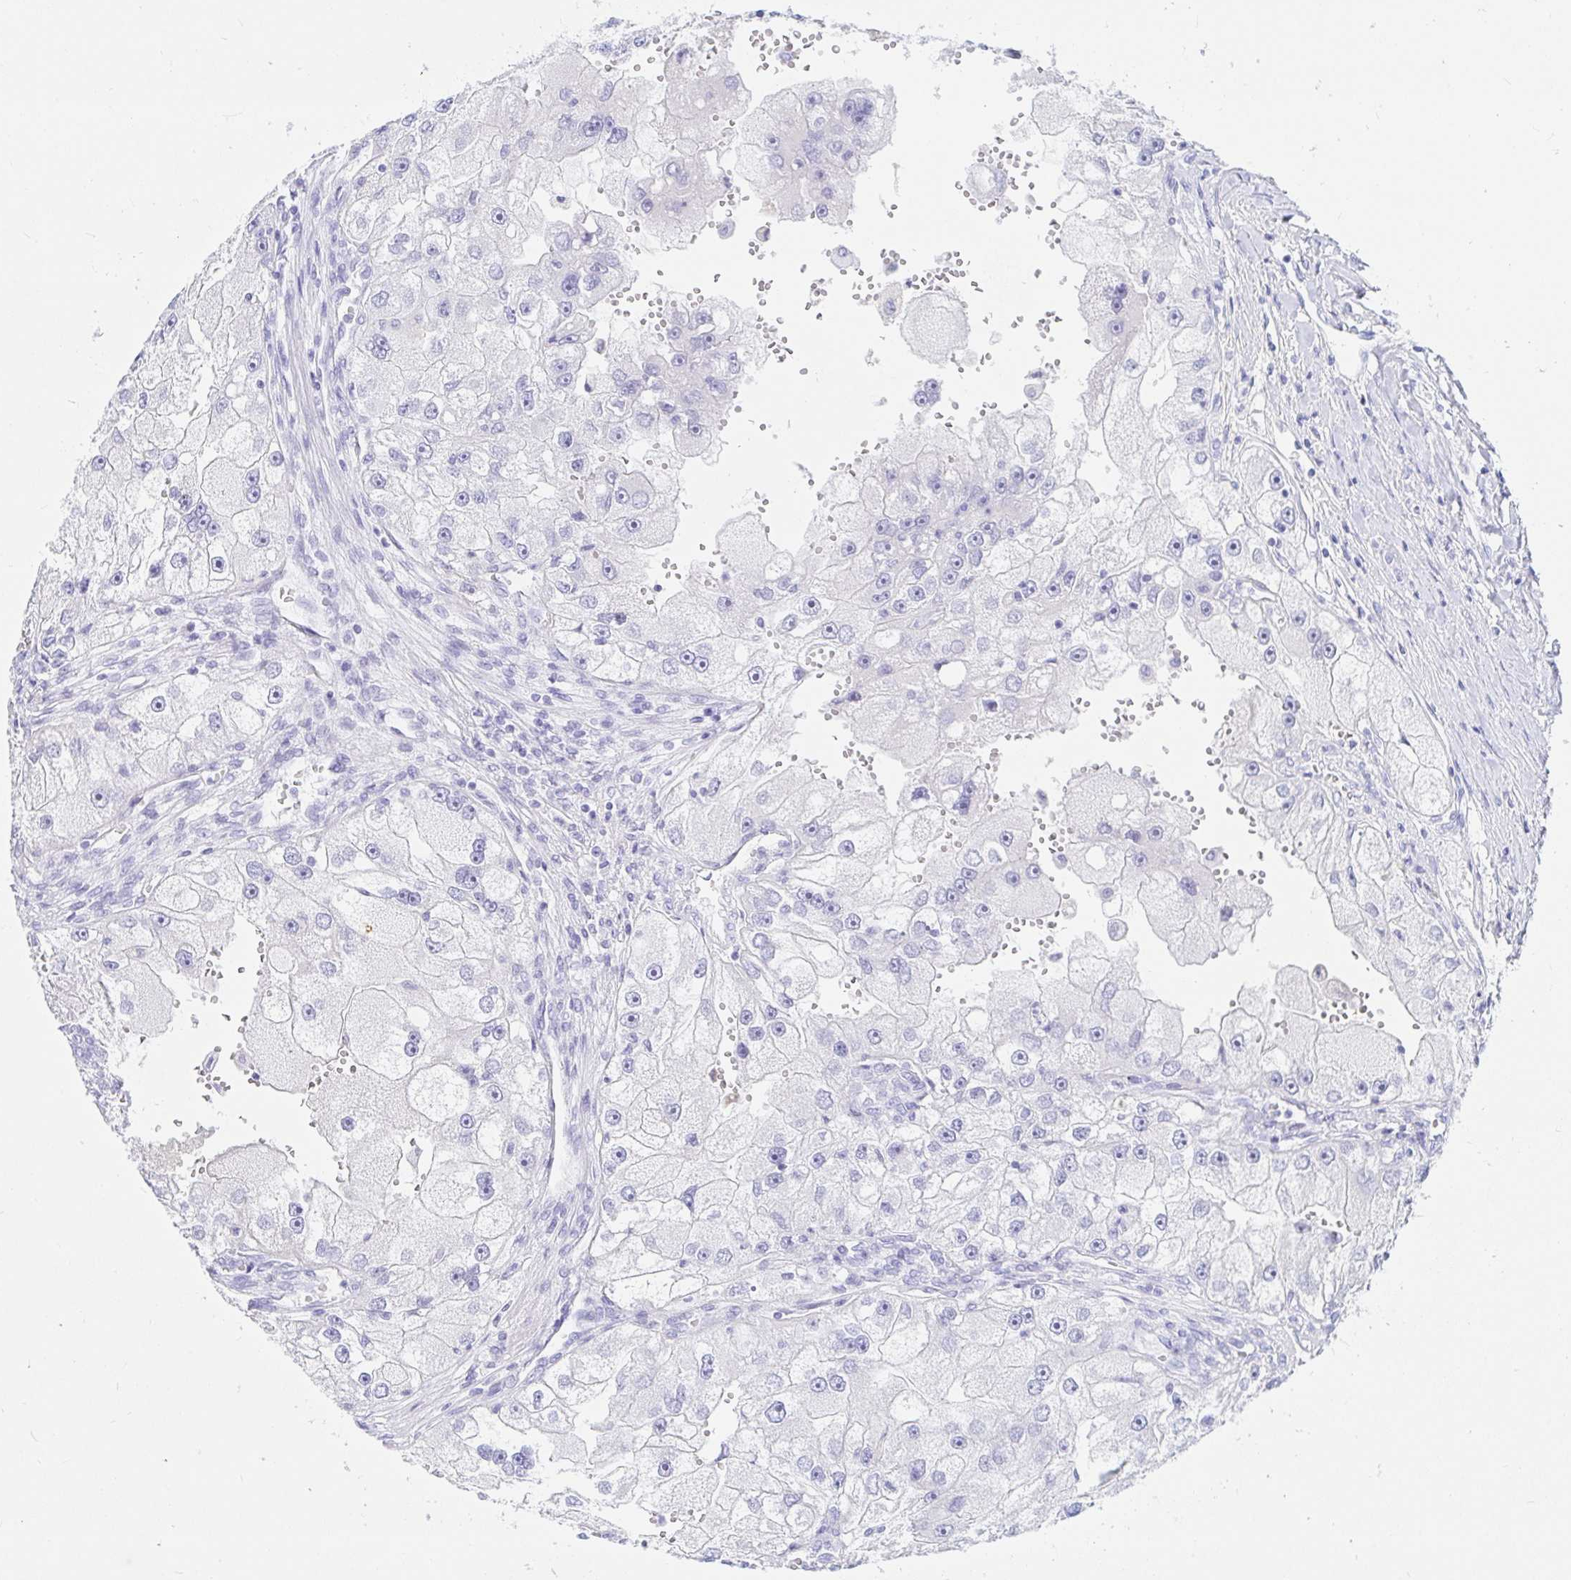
{"staining": {"intensity": "negative", "quantity": "none", "location": "none"}, "tissue": "renal cancer", "cell_type": "Tumor cells", "image_type": "cancer", "snomed": [{"axis": "morphology", "description": "Adenocarcinoma, NOS"}, {"axis": "topography", "description": "Kidney"}], "caption": "Immunohistochemical staining of human renal cancer (adenocarcinoma) displays no significant positivity in tumor cells. Nuclei are stained in blue.", "gene": "OR6T1", "patient": {"sex": "male", "age": 63}}